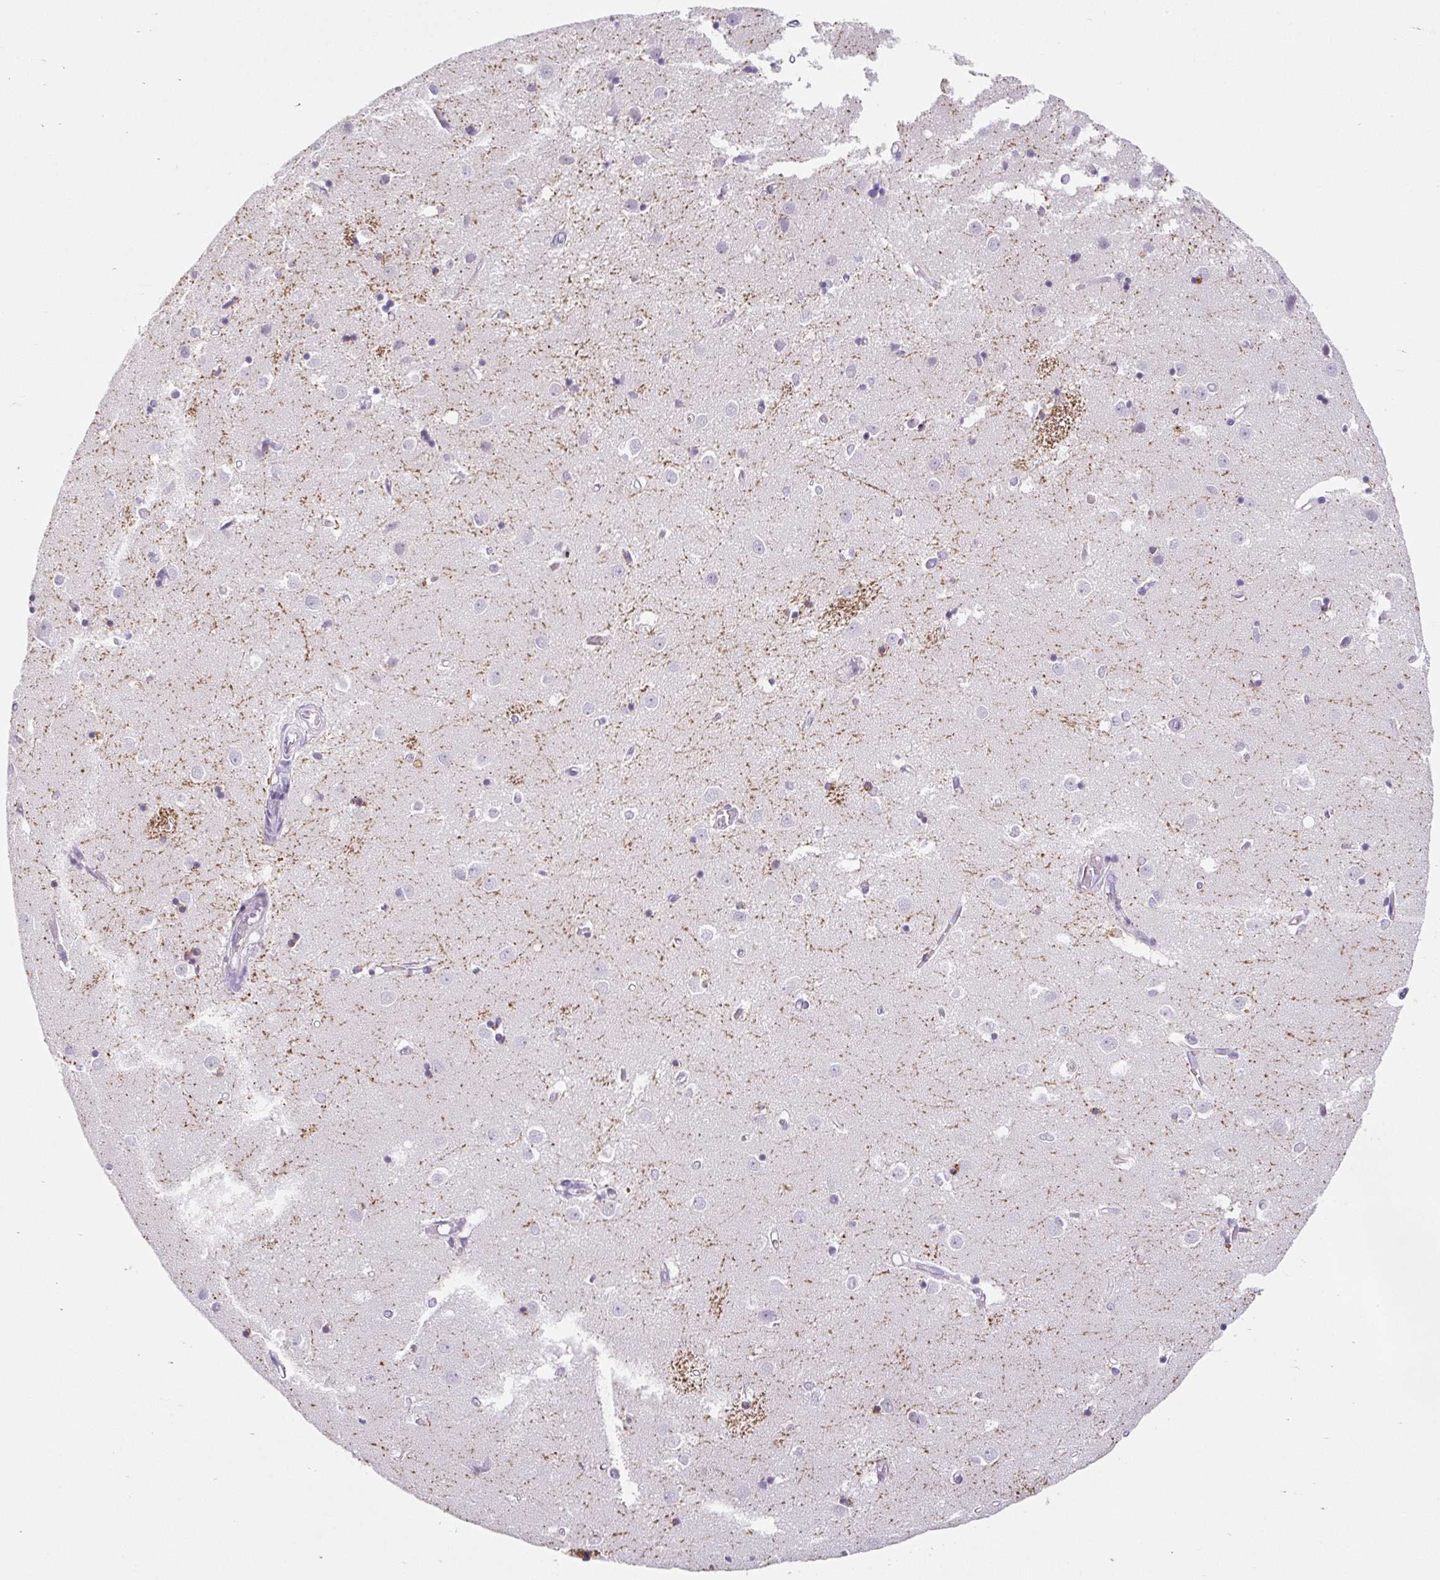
{"staining": {"intensity": "negative", "quantity": "none", "location": "none"}, "tissue": "caudate", "cell_type": "Glial cells", "image_type": "normal", "snomed": [{"axis": "morphology", "description": "Normal tissue, NOS"}, {"axis": "topography", "description": "Lateral ventricle wall"}], "caption": "Human caudate stained for a protein using IHC demonstrates no positivity in glial cells.", "gene": "BCAS1", "patient": {"sex": "male", "age": 54}}